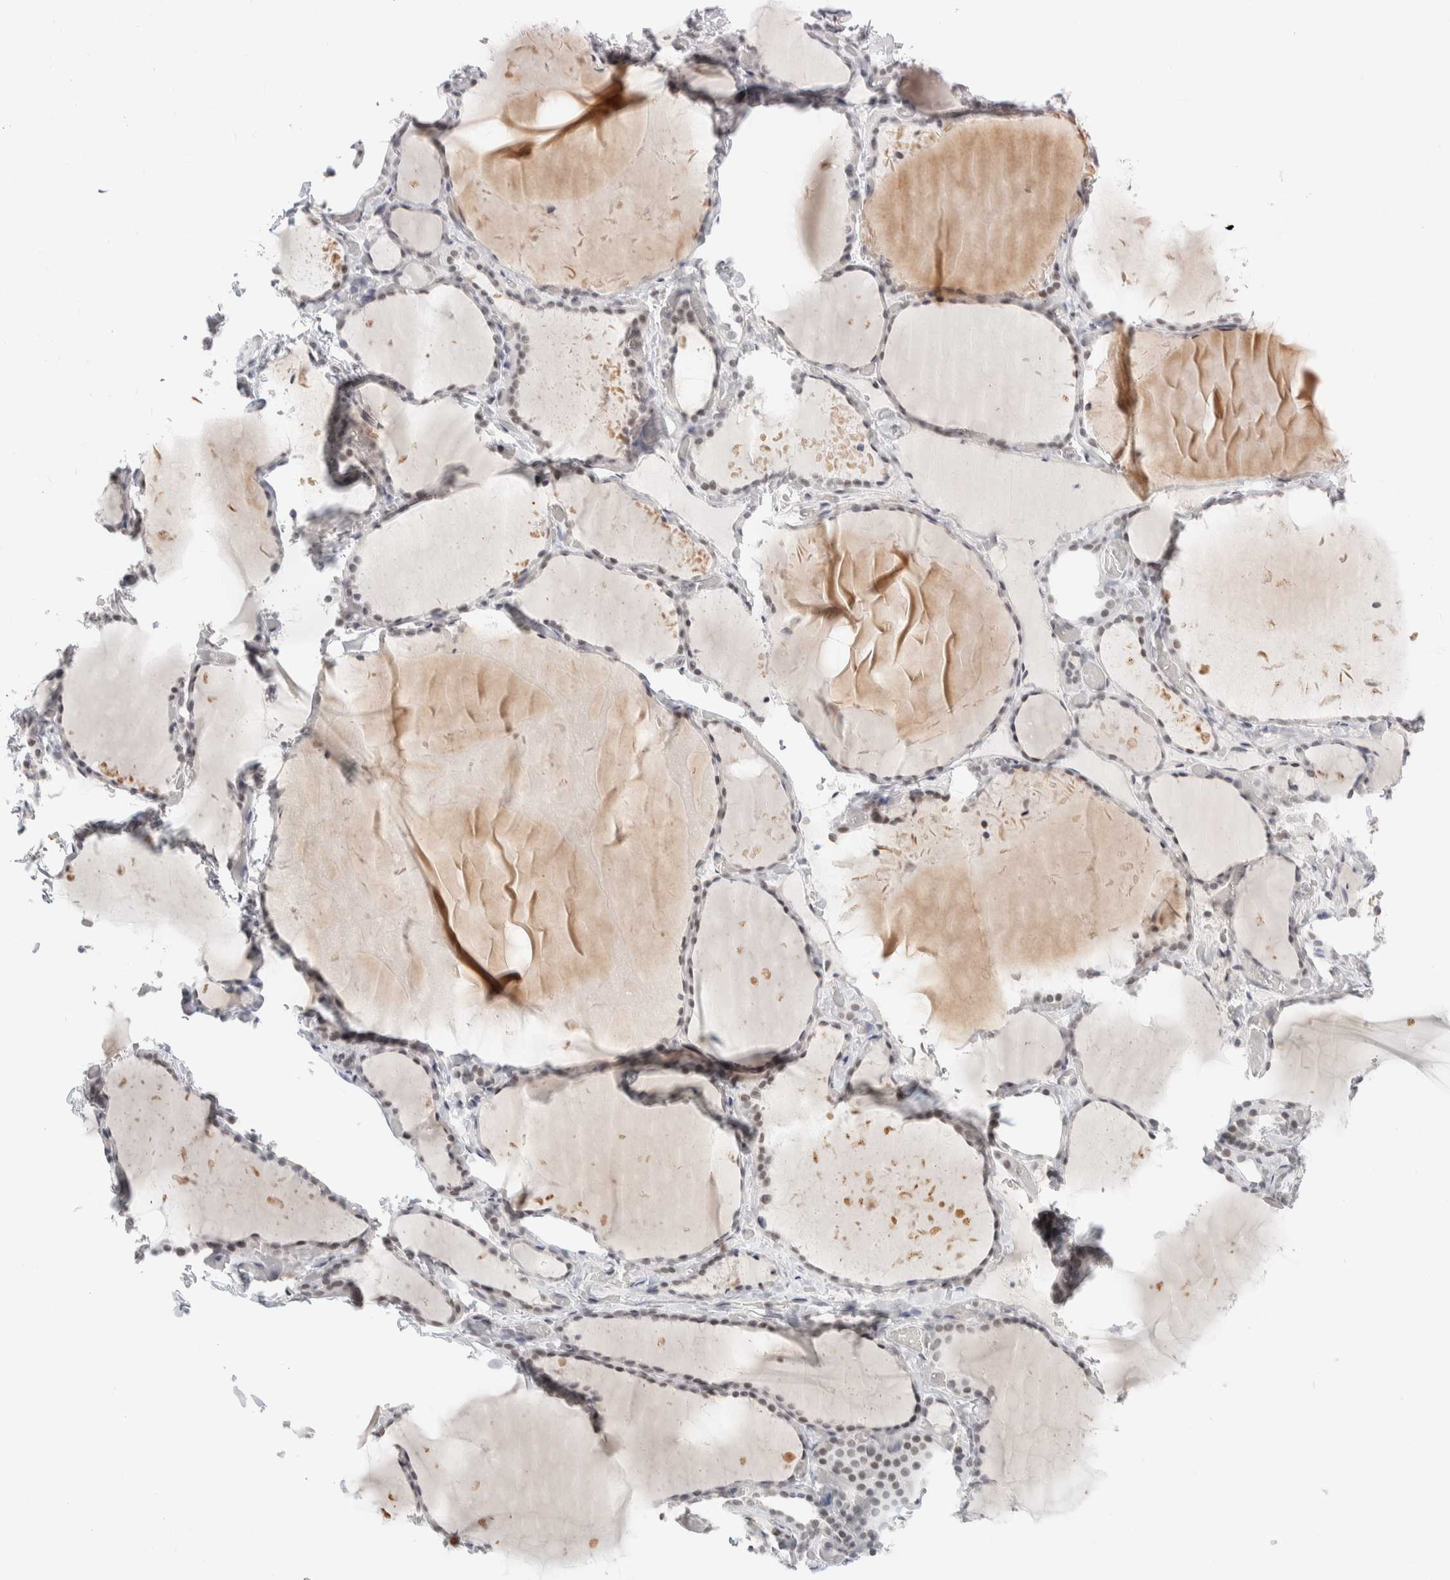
{"staining": {"intensity": "weak", "quantity": "<25%", "location": "nuclear"}, "tissue": "thyroid gland", "cell_type": "Glandular cells", "image_type": "normal", "snomed": [{"axis": "morphology", "description": "Normal tissue, NOS"}, {"axis": "topography", "description": "Thyroid gland"}], "caption": "A micrograph of thyroid gland stained for a protein displays no brown staining in glandular cells.", "gene": "CDH17", "patient": {"sex": "female", "age": 22}}